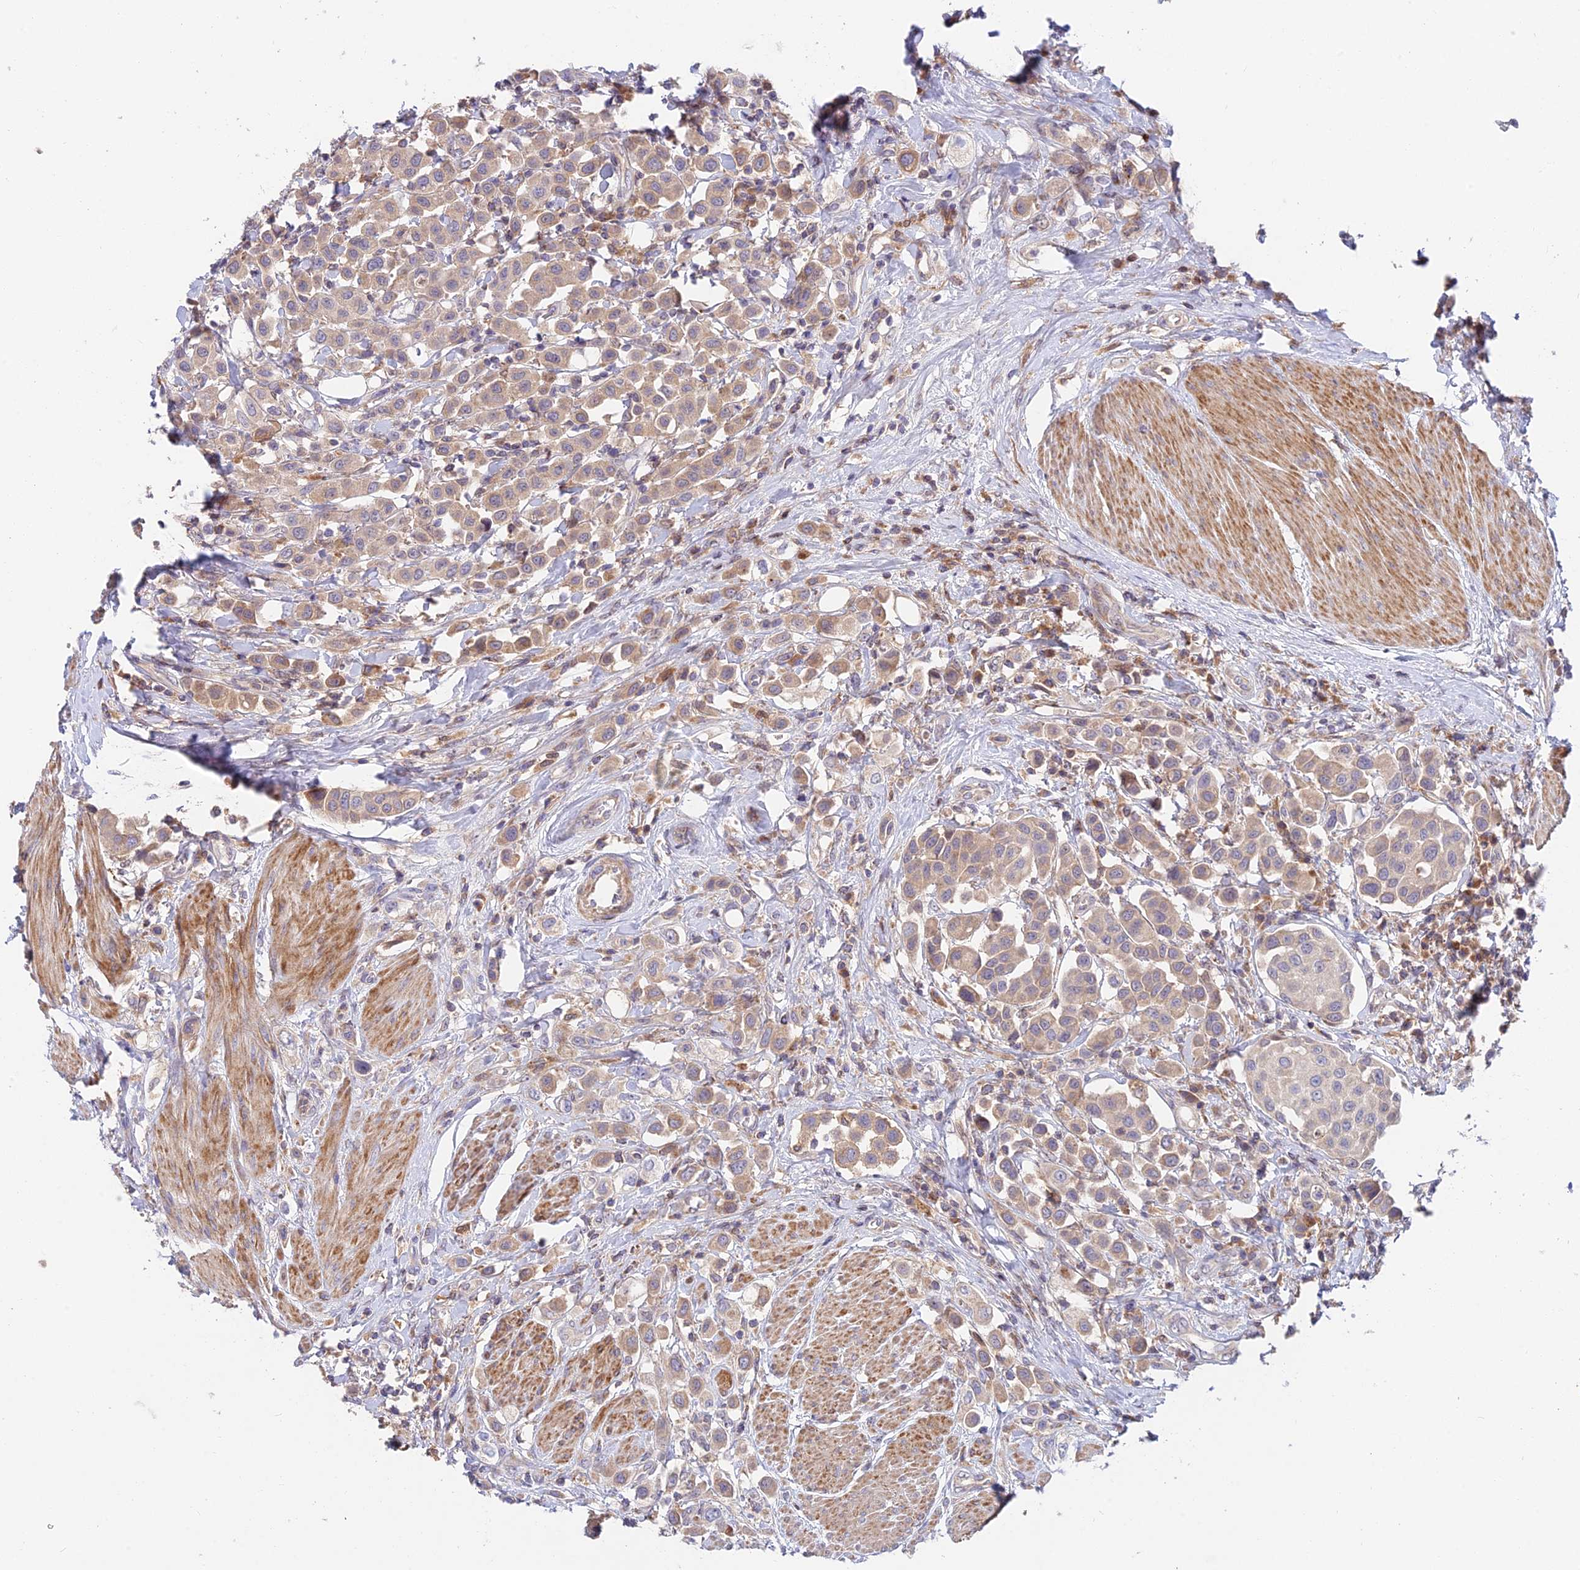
{"staining": {"intensity": "weak", "quantity": ">75%", "location": "cytoplasmic/membranous"}, "tissue": "urothelial cancer", "cell_type": "Tumor cells", "image_type": "cancer", "snomed": [{"axis": "morphology", "description": "Urothelial carcinoma, High grade"}, {"axis": "topography", "description": "Urinary bladder"}], "caption": "Urothelial cancer was stained to show a protein in brown. There is low levels of weak cytoplasmic/membranous expression in about >75% of tumor cells.", "gene": "FUOM", "patient": {"sex": "male", "age": 50}}